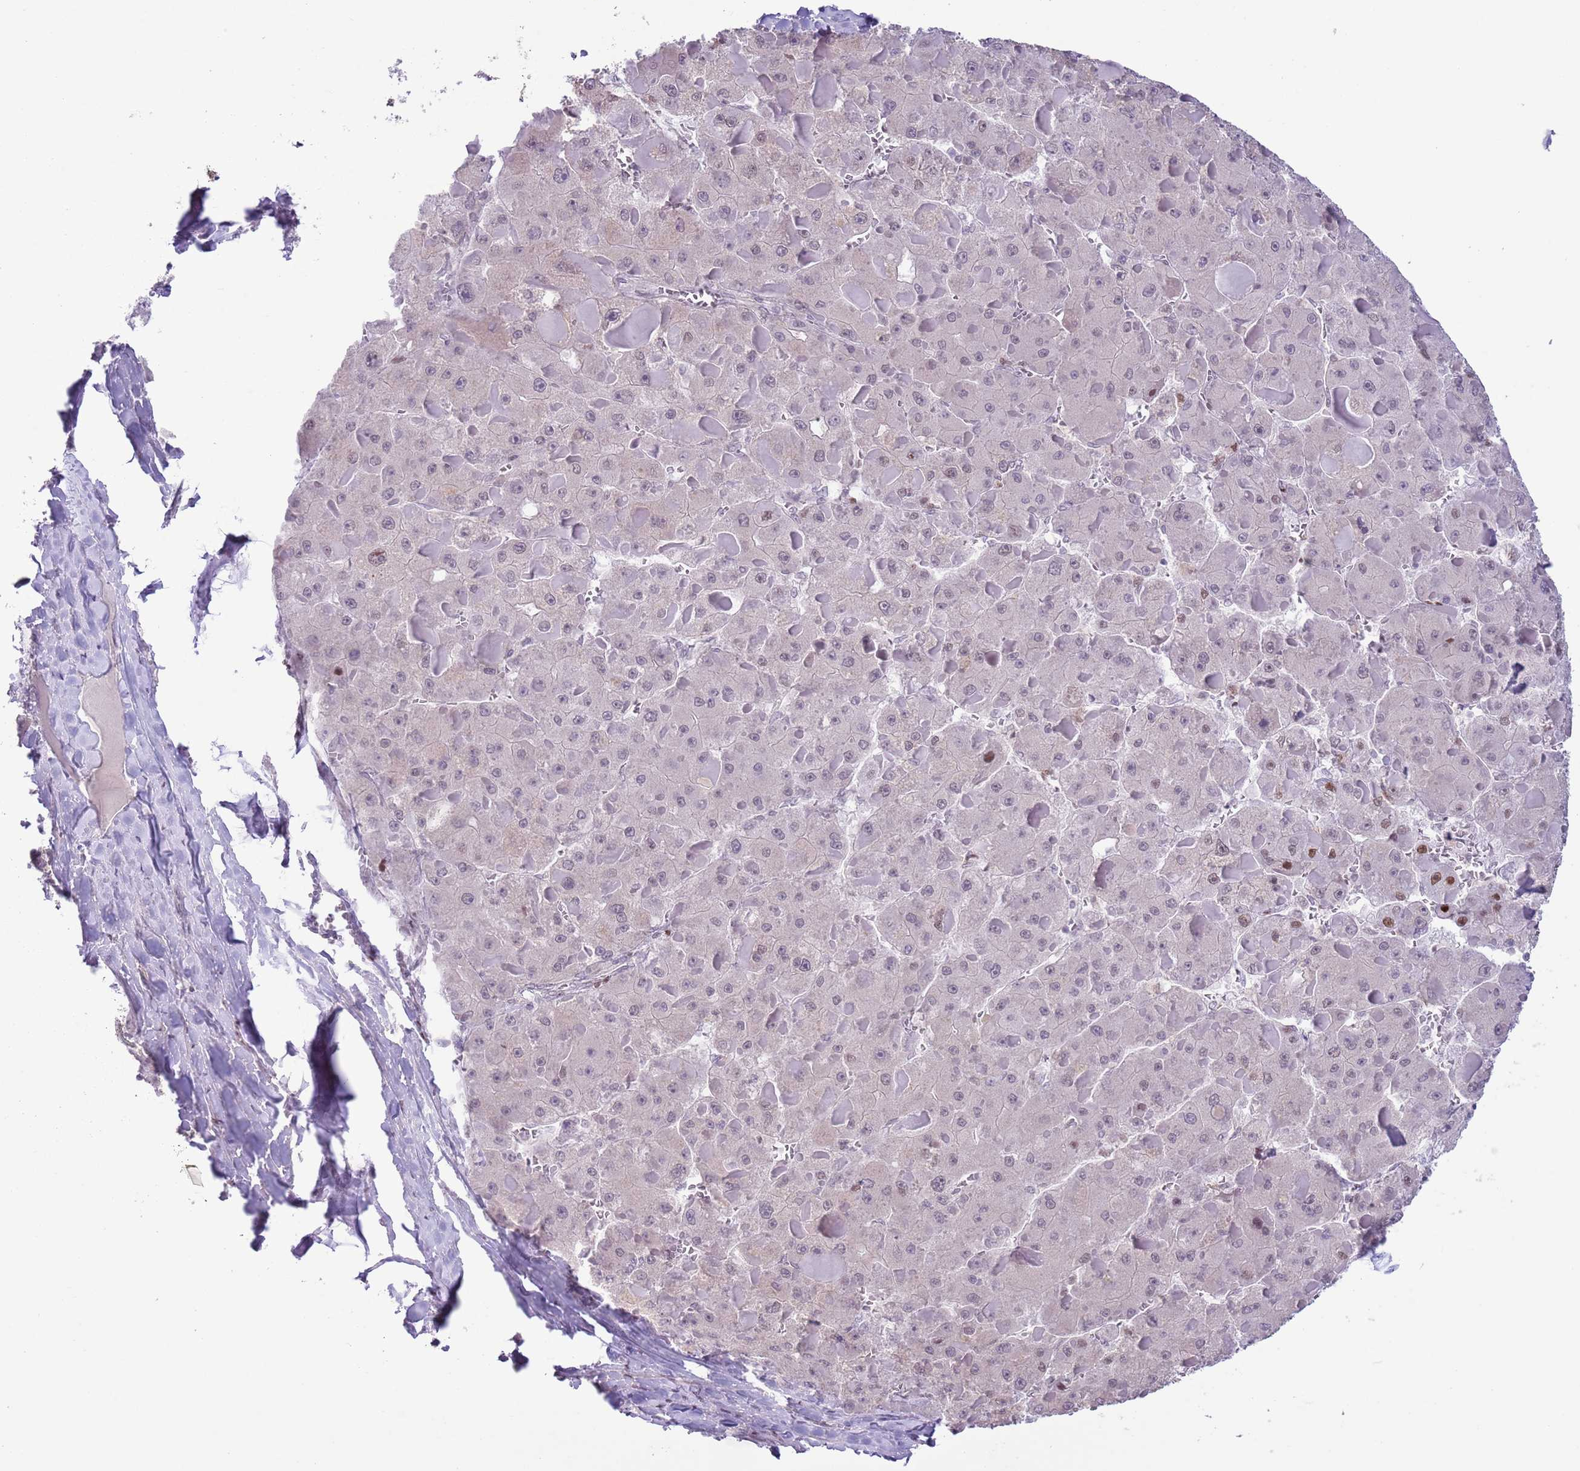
{"staining": {"intensity": "moderate", "quantity": "<25%", "location": "nuclear"}, "tissue": "liver cancer", "cell_type": "Tumor cells", "image_type": "cancer", "snomed": [{"axis": "morphology", "description": "Carcinoma, Hepatocellular, NOS"}, {"axis": "topography", "description": "Liver"}], "caption": "About <25% of tumor cells in hepatocellular carcinoma (liver) display moderate nuclear protein positivity as visualized by brown immunohistochemical staining.", "gene": "MFSD10", "patient": {"sex": "female", "age": 73}}